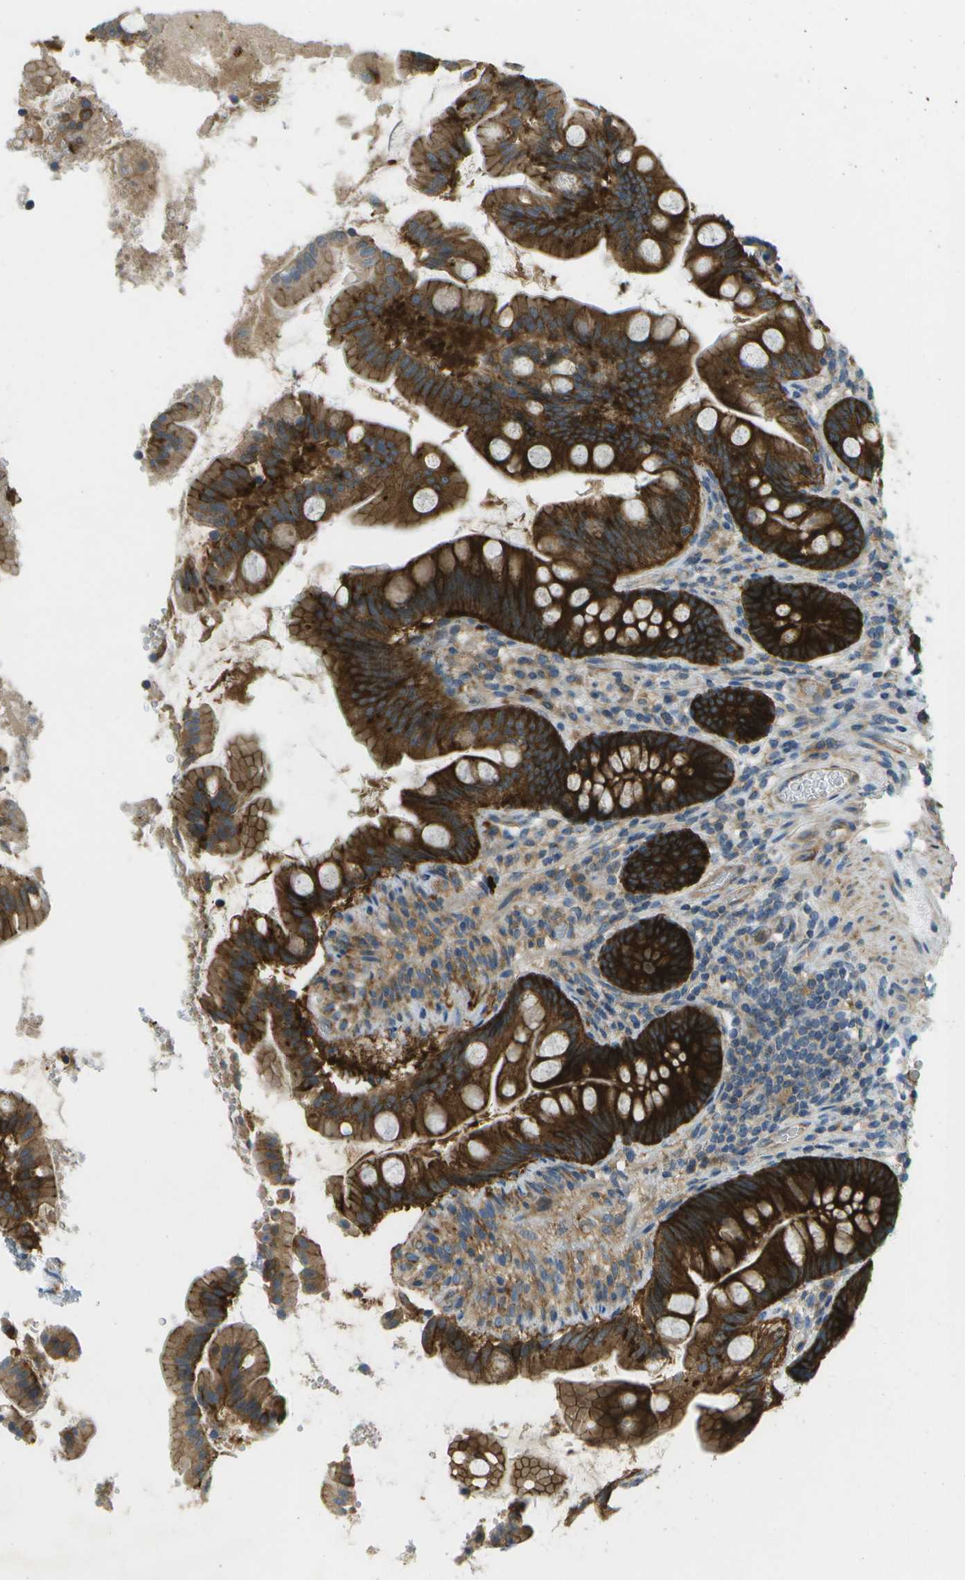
{"staining": {"intensity": "strong", "quantity": ">75%", "location": "cytoplasmic/membranous"}, "tissue": "small intestine", "cell_type": "Glandular cells", "image_type": "normal", "snomed": [{"axis": "morphology", "description": "Normal tissue, NOS"}, {"axis": "topography", "description": "Small intestine"}], "caption": "High-power microscopy captured an immunohistochemistry (IHC) histopathology image of normal small intestine, revealing strong cytoplasmic/membranous positivity in about >75% of glandular cells. (DAB = brown stain, brightfield microscopy at high magnification).", "gene": "WNK2", "patient": {"sex": "female", "age": 56}}